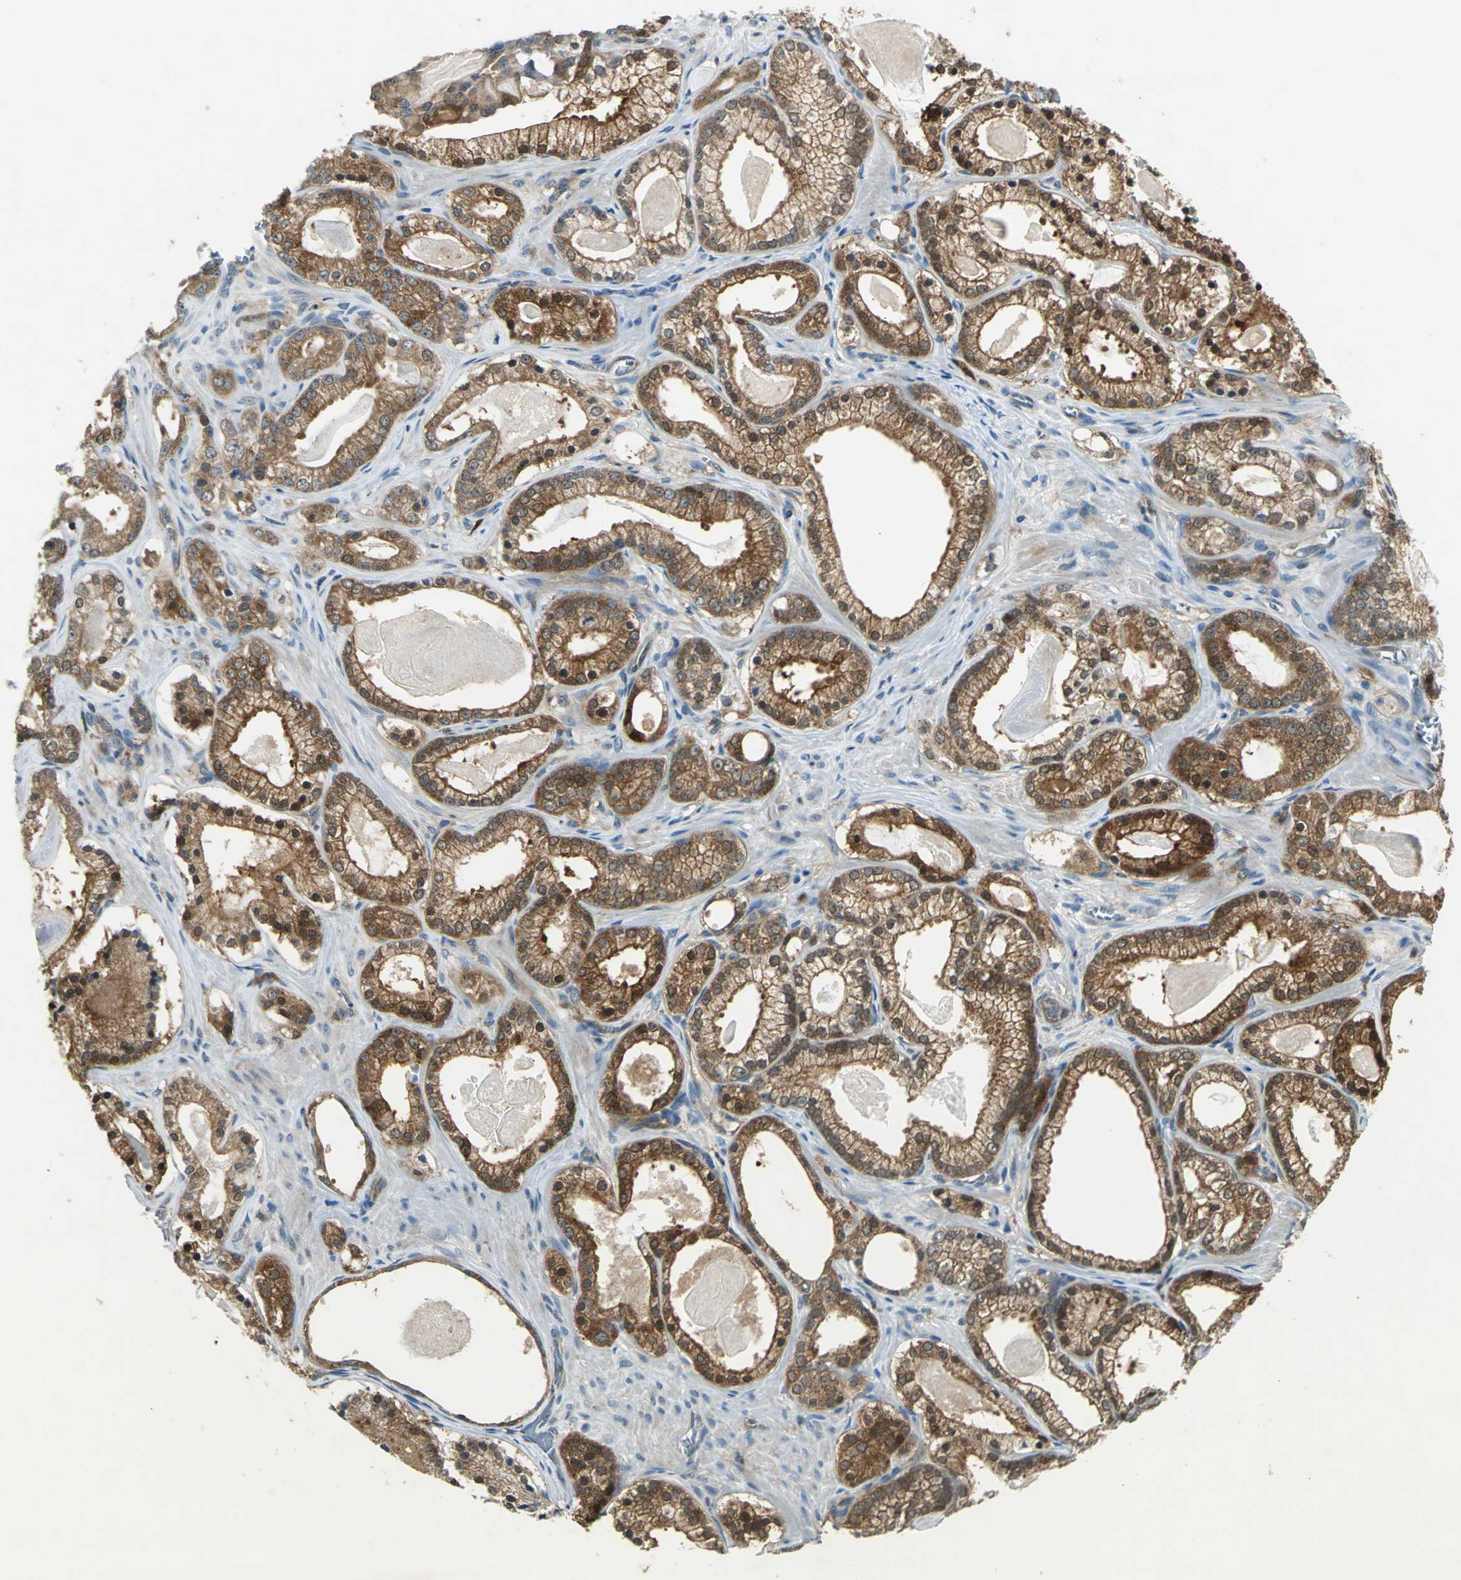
{"staining": {"intensity": "moderate", "quantity": ">75%", "location": "cytoplasmic/membranous,nuclear"}, "tissue": "prostate cancer", "cell_type": "Tumor cells", "image_type": "cancer", "snomed": [{"axis": "morphology", "description": "Adenocarcinoma, Low grade"}, {"axis": "topography", "description": "Prostate"}], "caption": "Low-grade adenocarcinoma (prostate) tissue reveals moderate cytoplasmic/membranous and nuclear staining in approximately >75% of tumor cells", "gene": "RRM2B", "patient": {"sex": "male", "age": 59}}